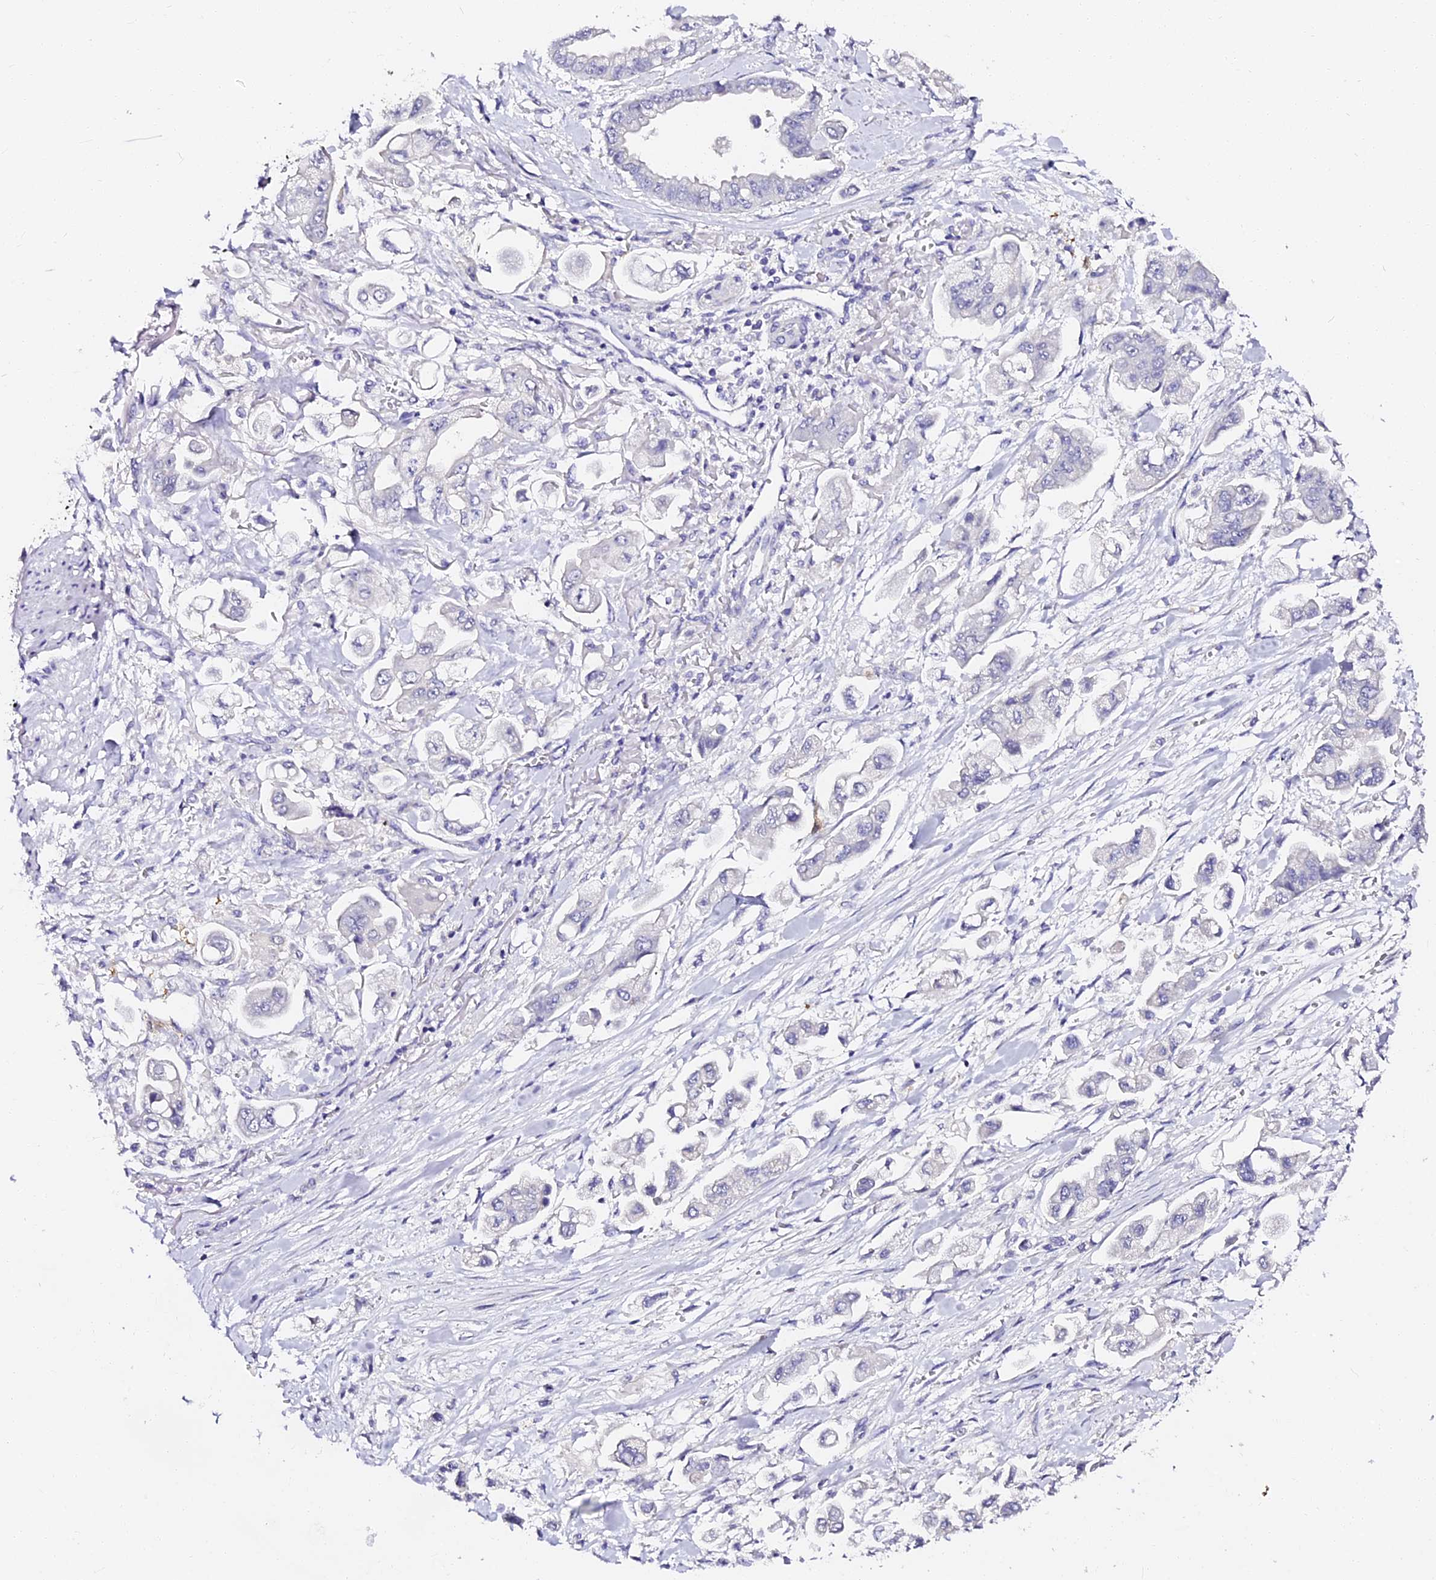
{"staining": {"intensity": "negative", "quantity": "none", "location": "none"}, "tissue": "stomach cancer", "cell_type": "Tumor cells", "image_type": "cancer", "snomed": [{"axis": "morphology", "description": "Adenocarcinoma, NOS"}, {"axis": "topography", "description": "Stomach"}], "caption": "This is a image of immunohistochemistry staining of adenocarcinoma (stomach), which shows no expression in tumor cells.", "gene": "VPS33B", "patient": {"sex": "male", "age": 62}}